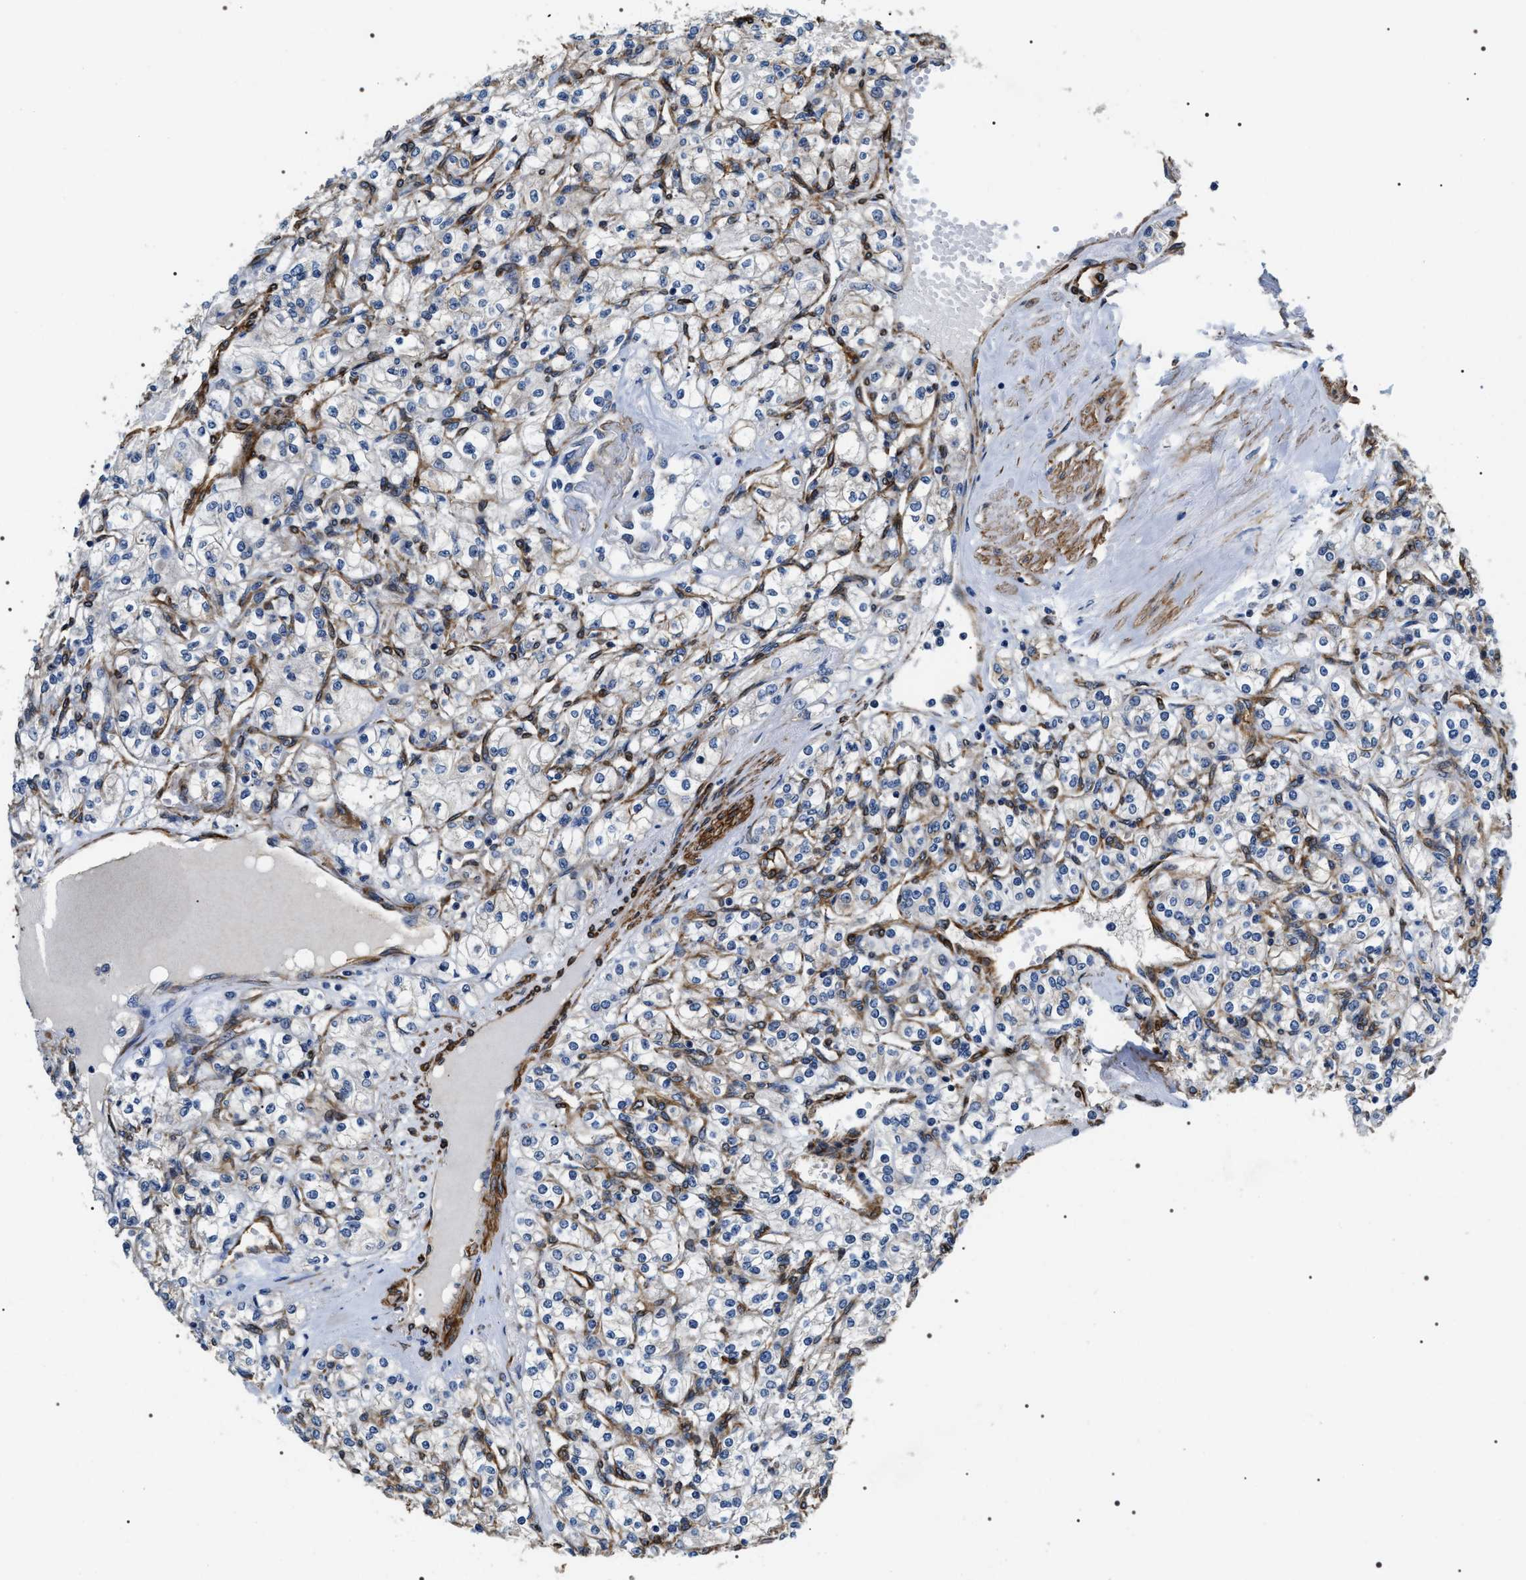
{"staining": {"intensity": "negative", "quantity": "none", "location": "none"}, "tissue": "renal cancer", "cell_type": "Tumor cells", "image_type": "cancer", "snomed": [{"axis": "morphology", "description": "Adenocarcinoma, NOS"}, {"axis": "topography", "description": "Kidney"}], "caption": "Renal cancer (adenocarcinoma) stained for a protein using immunohistochemistry (IHC) shows no staining tumor cells.", "gene": "ZC3HAV1L", "patient": {"sex": "male", "age": 77}}